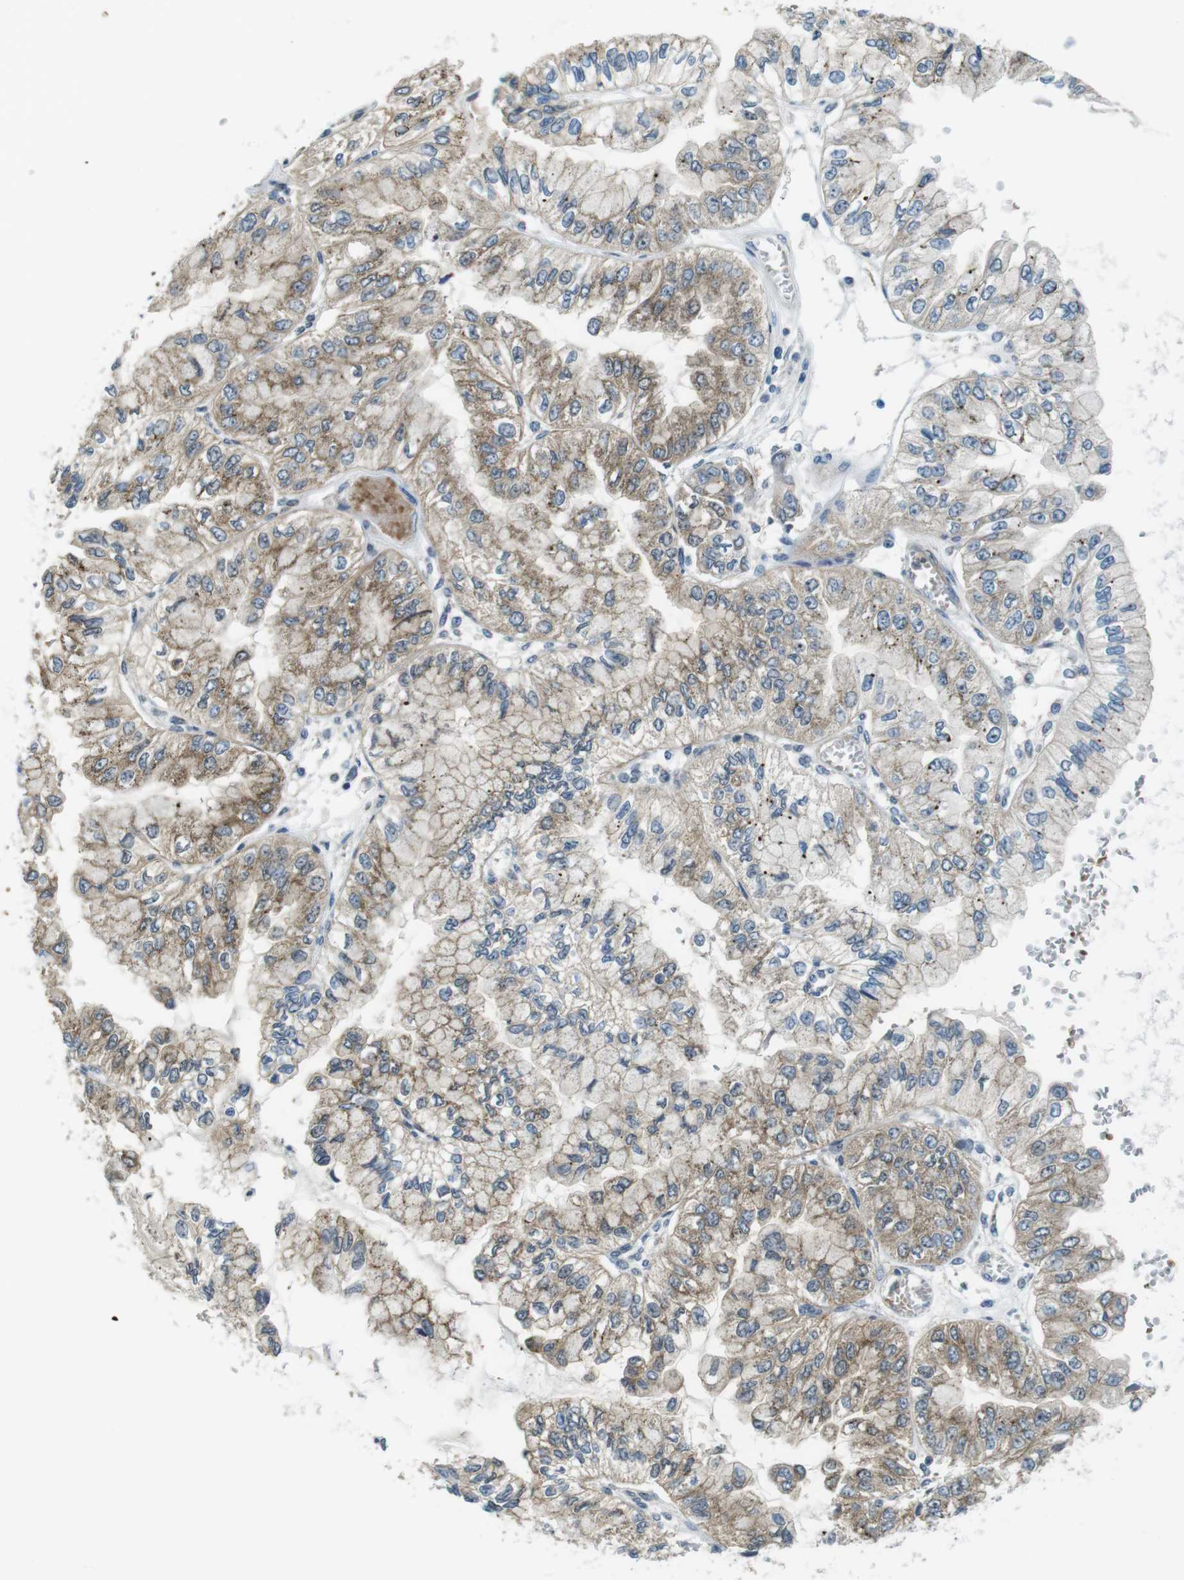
{"staining": {"intensity": "weak", "quantity": ">75%", "location": "cytoplasmic/membranous"}, "tissue": "liver cancer", "cell_type": "Tumor cells", "image_type": "cancer", "snomed": [{"axis": "morphology", "description": "Cholangiocarcinoma"}, {"axis": "topography", "description": "Liver"}], "caption": "Immunohistochemical staining of liver cancer displays low levels of weak cytoplasmic/membranous expression in about >75% of tumor cells.", "gene": "LRRC3B", "patient": {"sex": "female", "age": 79}}